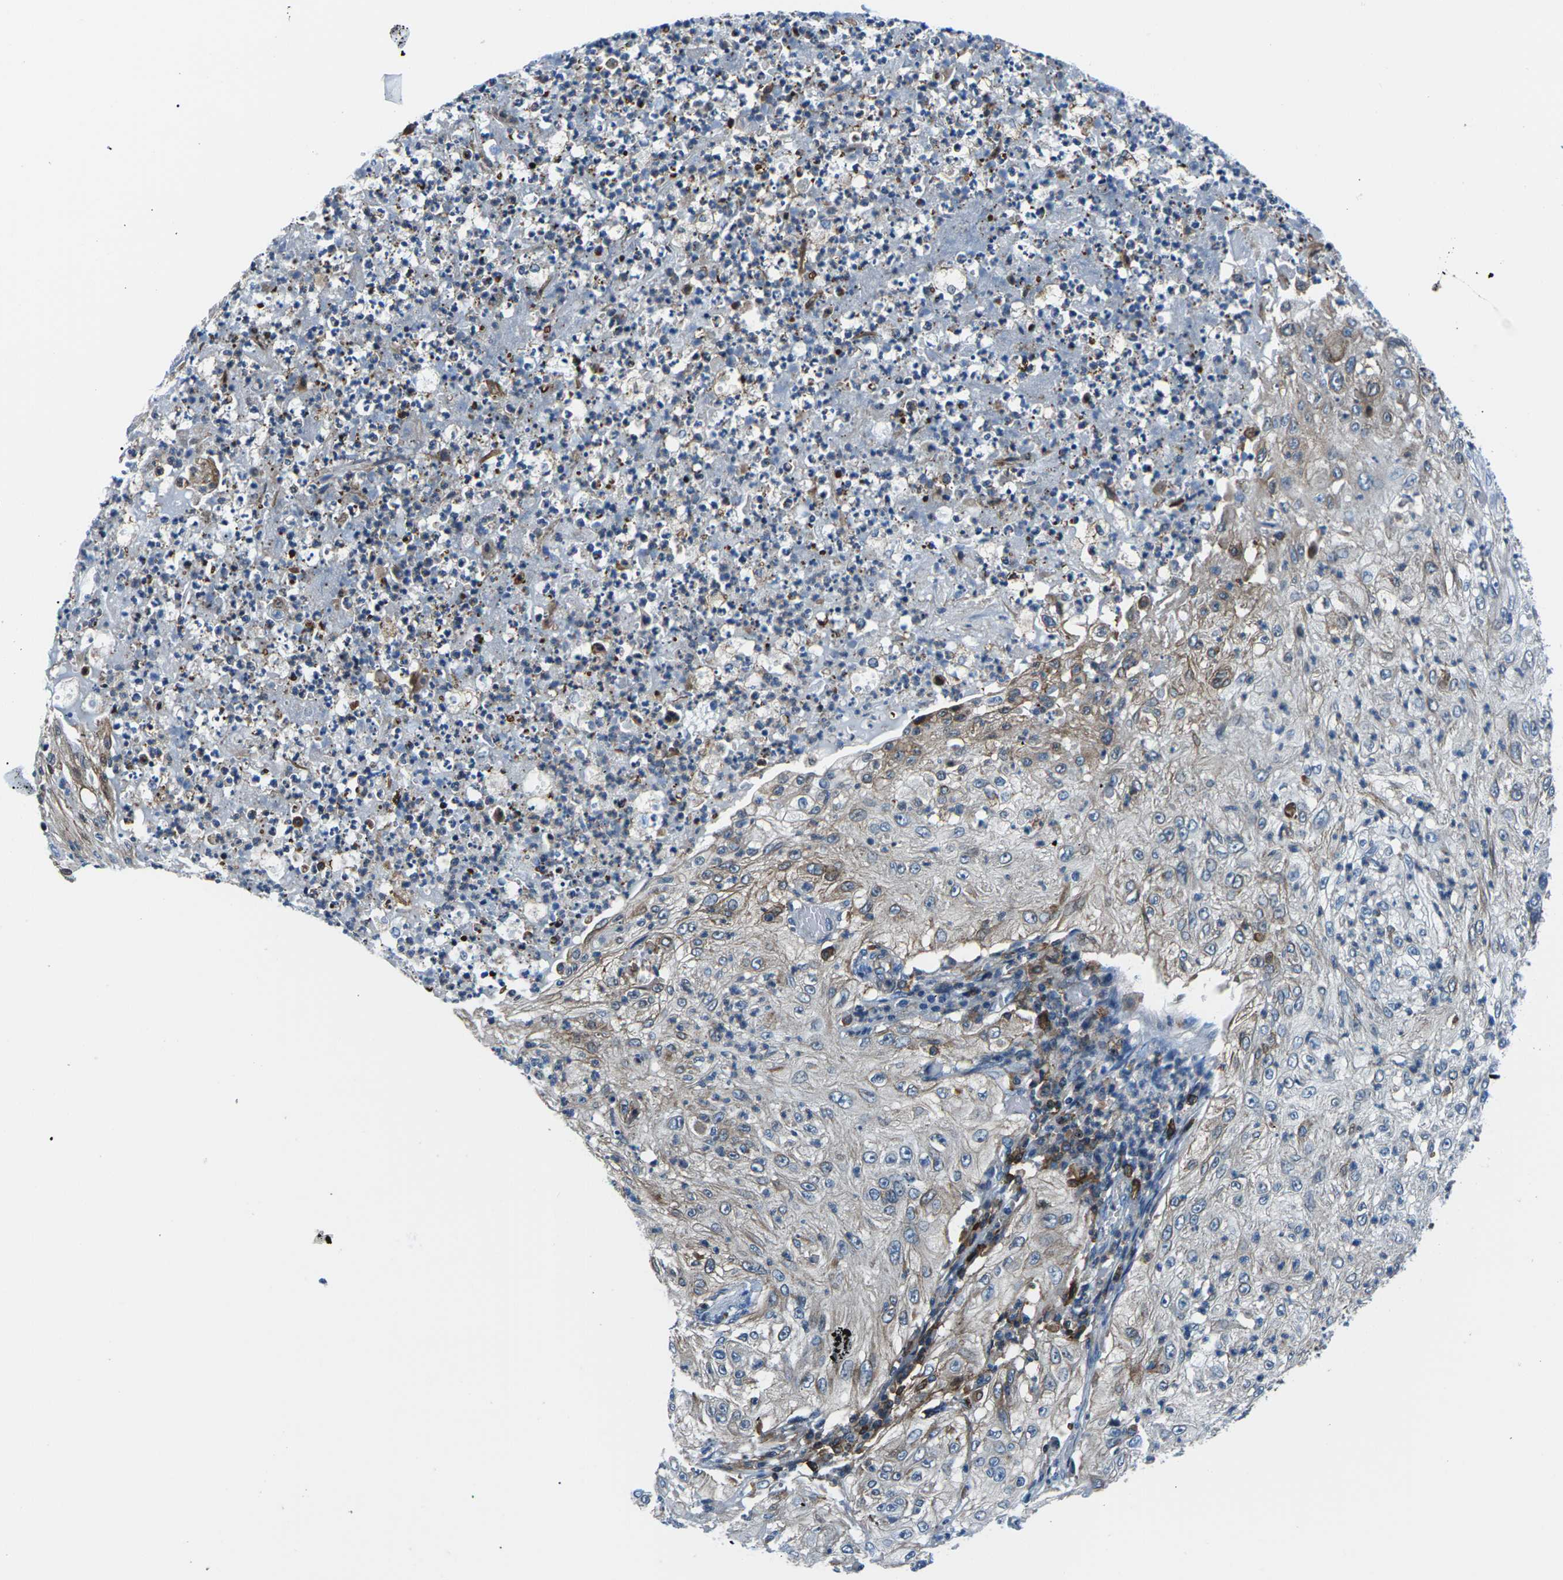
{"staining": {"intensity": "weak", "quantity": "<25%", "location": "cytoplasmic/membranous"}, "tissue": "lung cancer", "cell_type": "Tumor cells", "image_type": "cancer", "snomed": [{"axis": "morphology", "description": "Inflammation, NOS"}, {"axis": "morphology", "description": "Squamous cell carcinoma, NOS"}, {"axis": "topography", "description": "Lymph node"}, {"axis": "topography", "description": "Soft tissue"}, {"axis": "topography", "description": "Lung"}], "caption": "A histopathology image of lung cancer stained for a protein reveals no brown staining in tumor cells.", "gene": "SOCS4", "patient": {"sex": "male", "age": 66}}